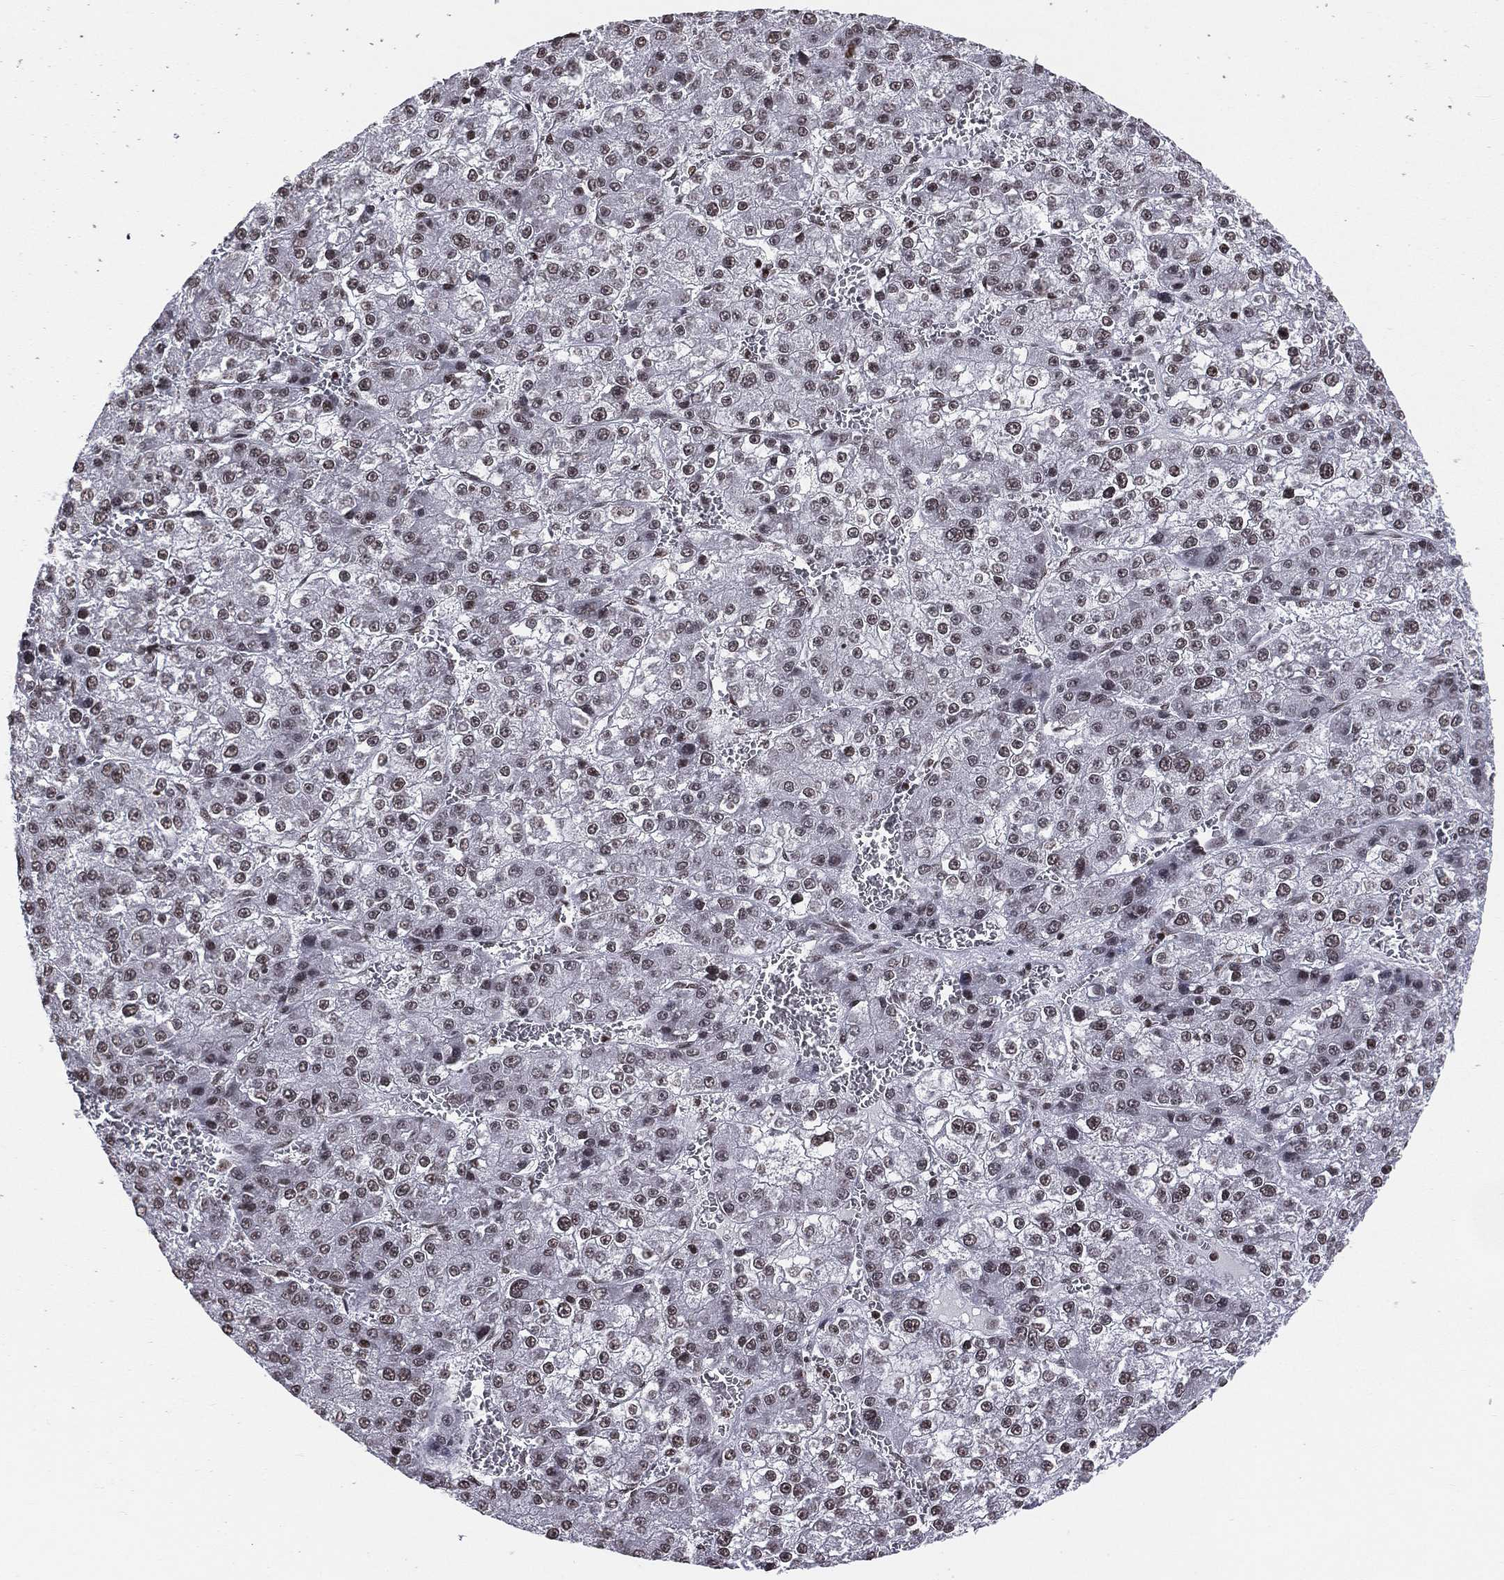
{"staining": {"intensity": "moderate", "quantity": "25%-75%", "location": "nuclear"}, "tissue": "liver cancer", "cell_type": "Tumor cells", "image_type": "cancer", "snomed": [{"axis": "morphology", "description": "Carcinoma, Hepatocellular, NOS"}, {"axis": "topography", "description": "Liver"}], "caption": "Human liver cancer stained with a protein marker exhibits moderate staining in tumor cells.", "gene": "RFX7", "patient": {"sex": "female", "age": 73}}